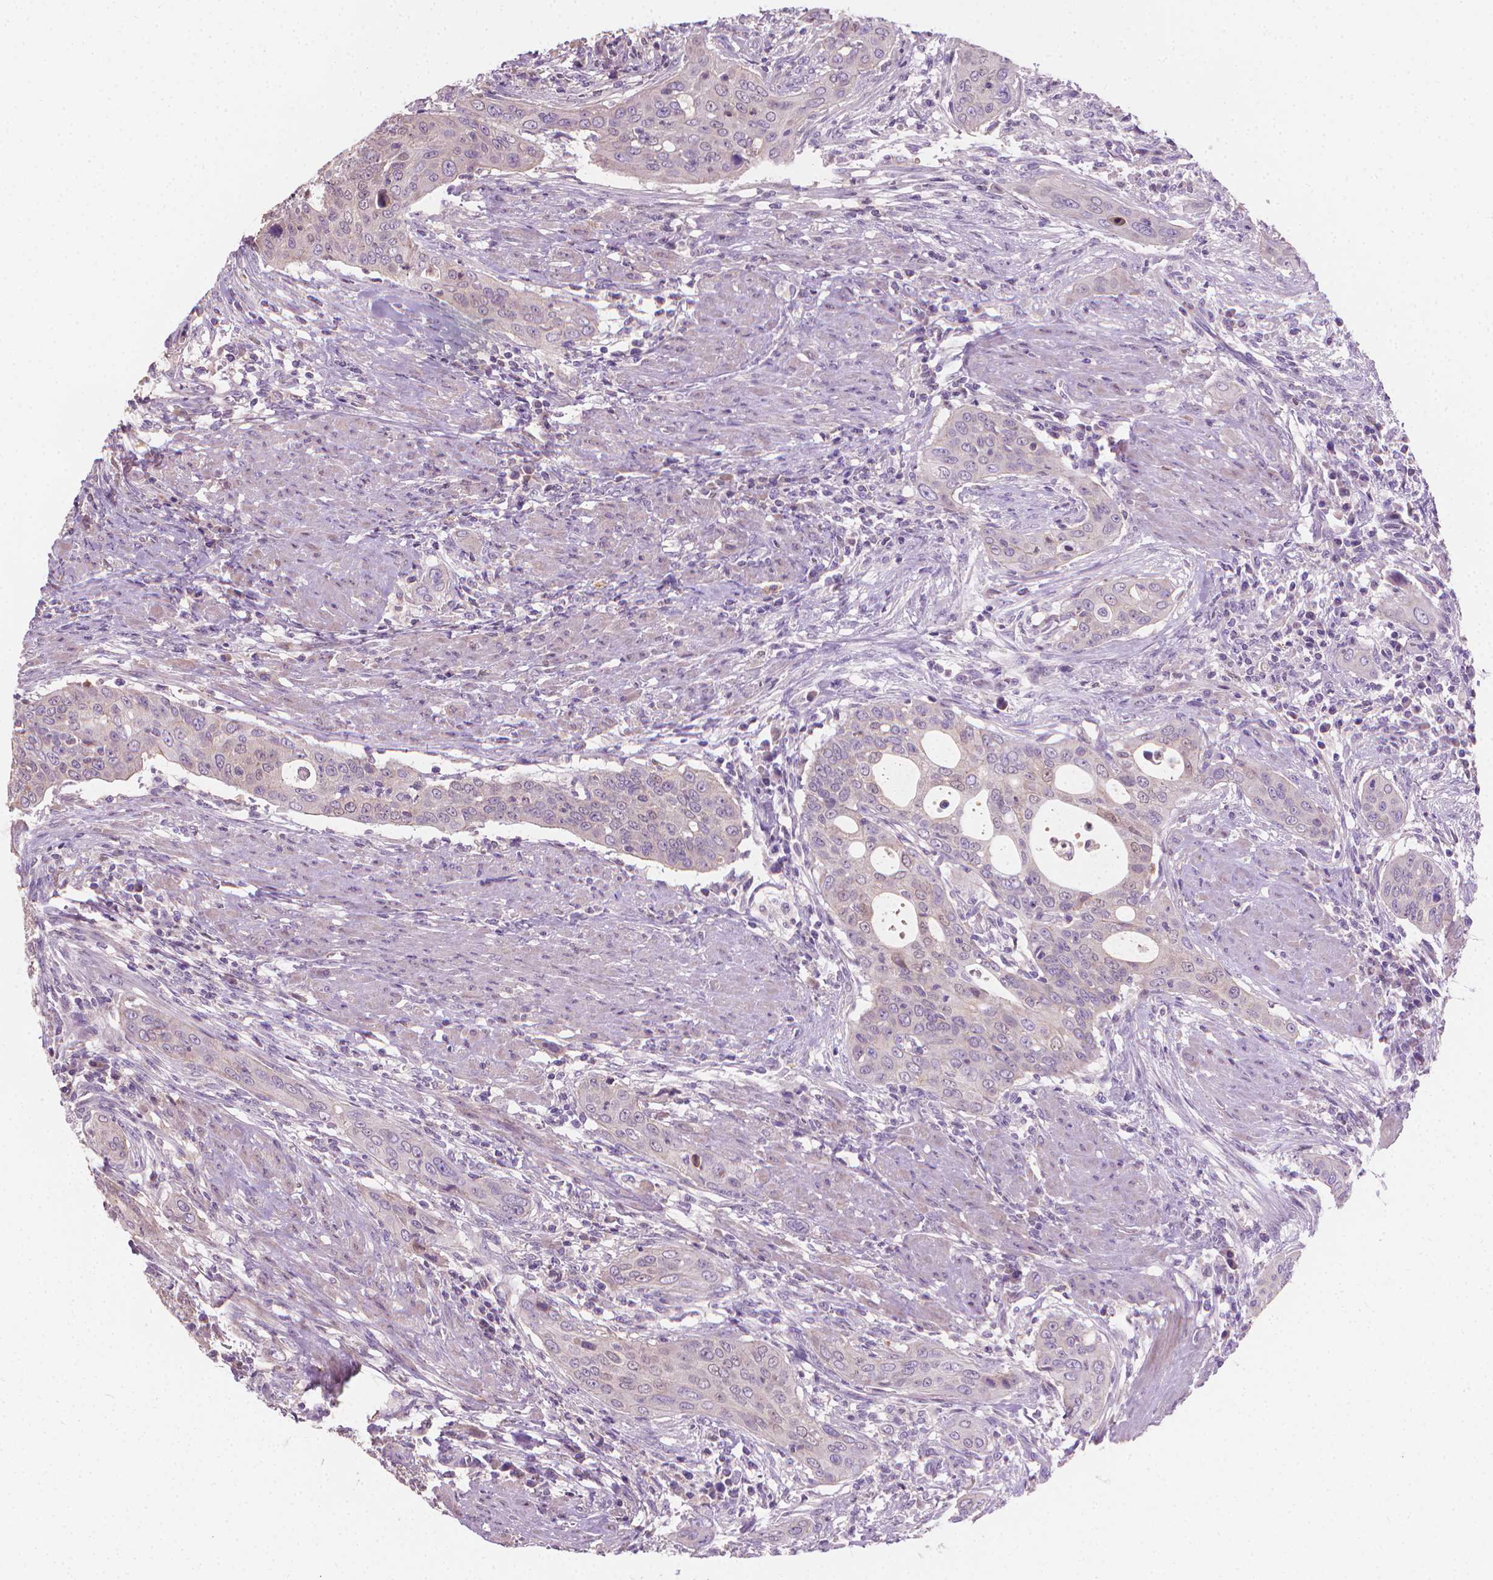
{"staining": {"intensity": "negative", "quantity": "none", "location": "none"}, "tissue": "urothelial cancer", "cell_type": "Tumor cells", "image_type": "cancer", "snomed": [{"axis": "morphology", "description": "Urothelial carcinoma, High grade"}, {"axis": "topography", "description": "Urinary bladder"}], "caption": "An immunohistochemistry (IHC) histopathology image of high-grade urothelial carcinoma is shown. There is no staining in tumor cells of high-grade urothelial carcinoma.", "gene": "CABCOCO1", "patient": {"sex": "male", "age": 82}}